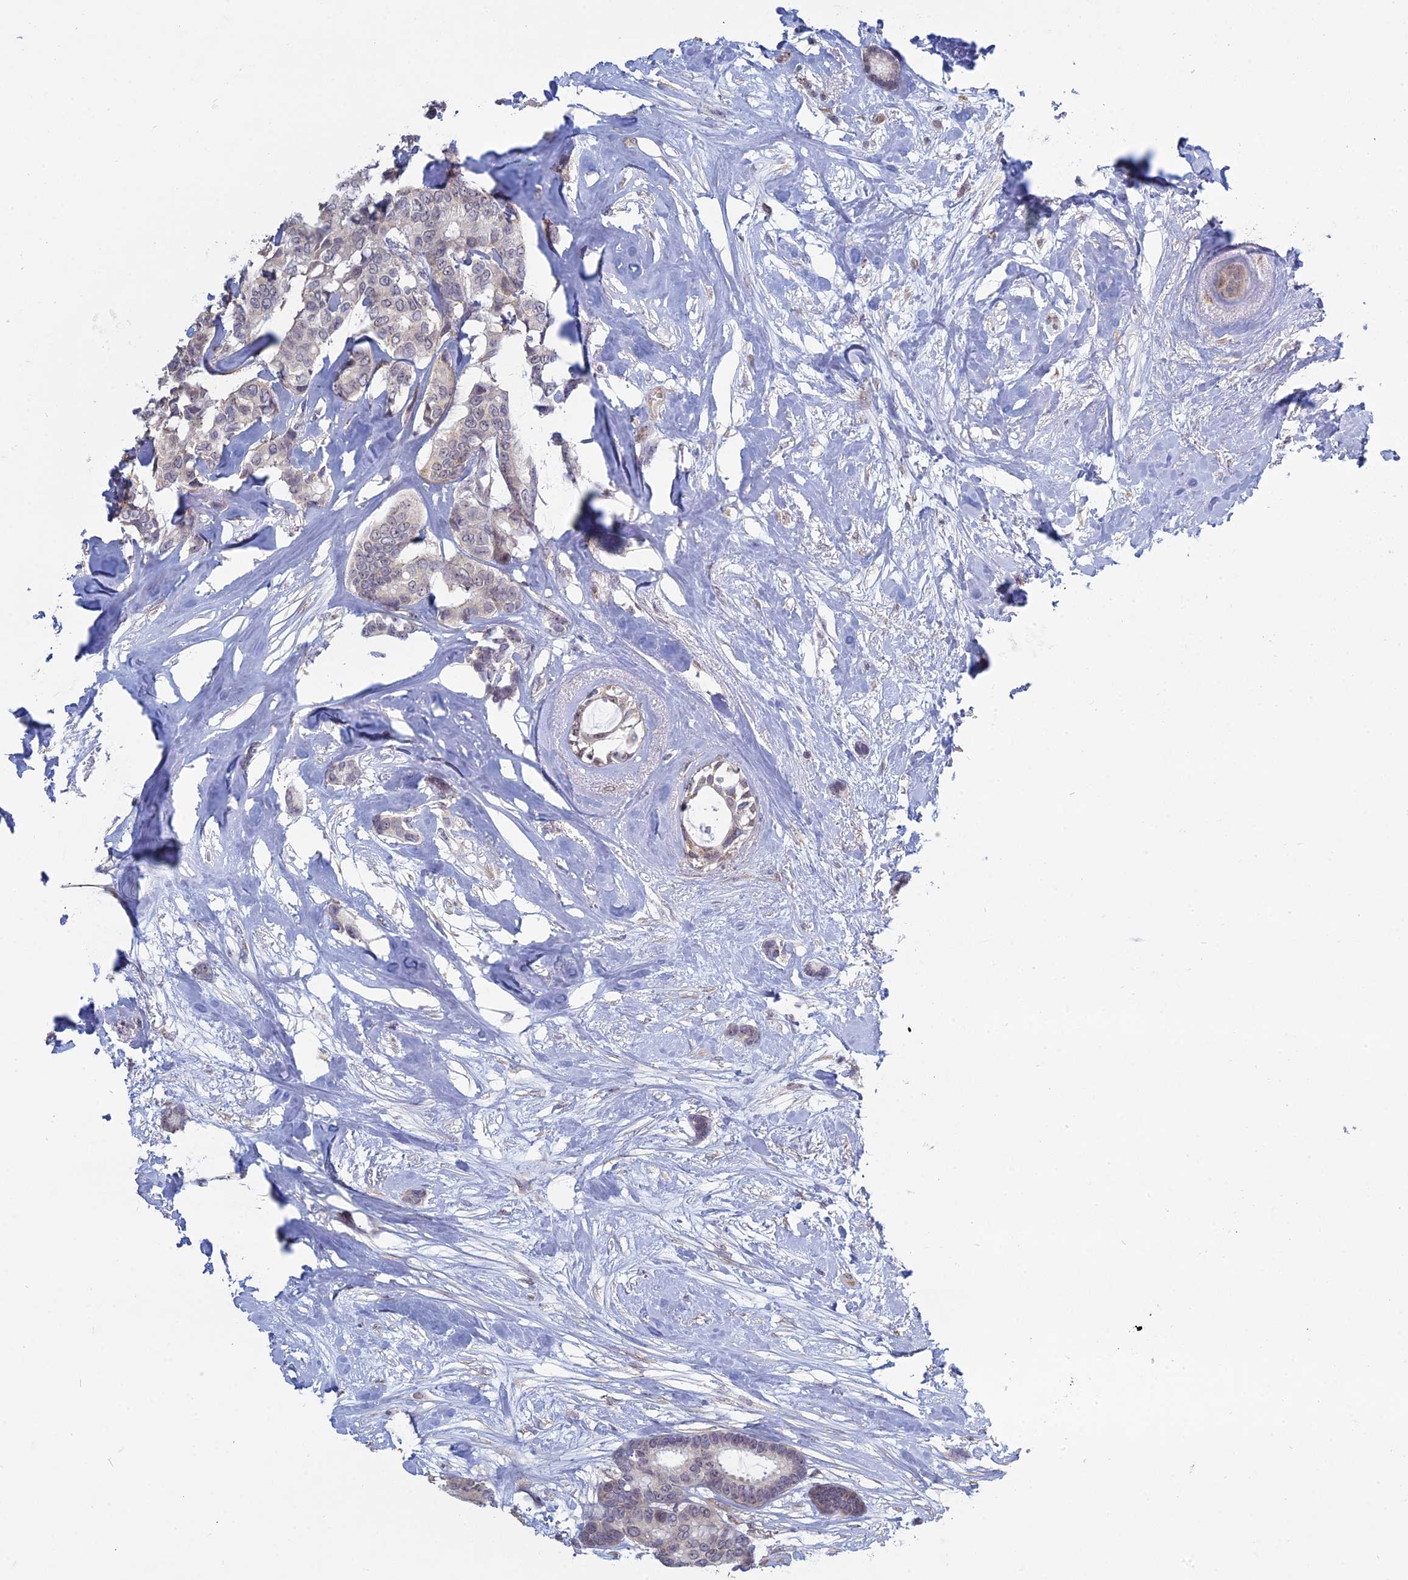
{"staining": {"intensity": "negative", "quantity": "none", "location": "none"}, "tissue": "breast cancer", "cell_type": "Tumor cells", "image_type": "cancer", "snomed": [{"axis": "morphology", "description": "Duct carcinoma"}, {"axis": "topography", "description": "Breast"}], "caption": "The immunohistochemistry image has no significant staining in tumor cells of breast cancer (invasive ductal carcinoma) tissue.", "gene": "RPS19BP1", "patient": {"sex": "female", "age": 87}}